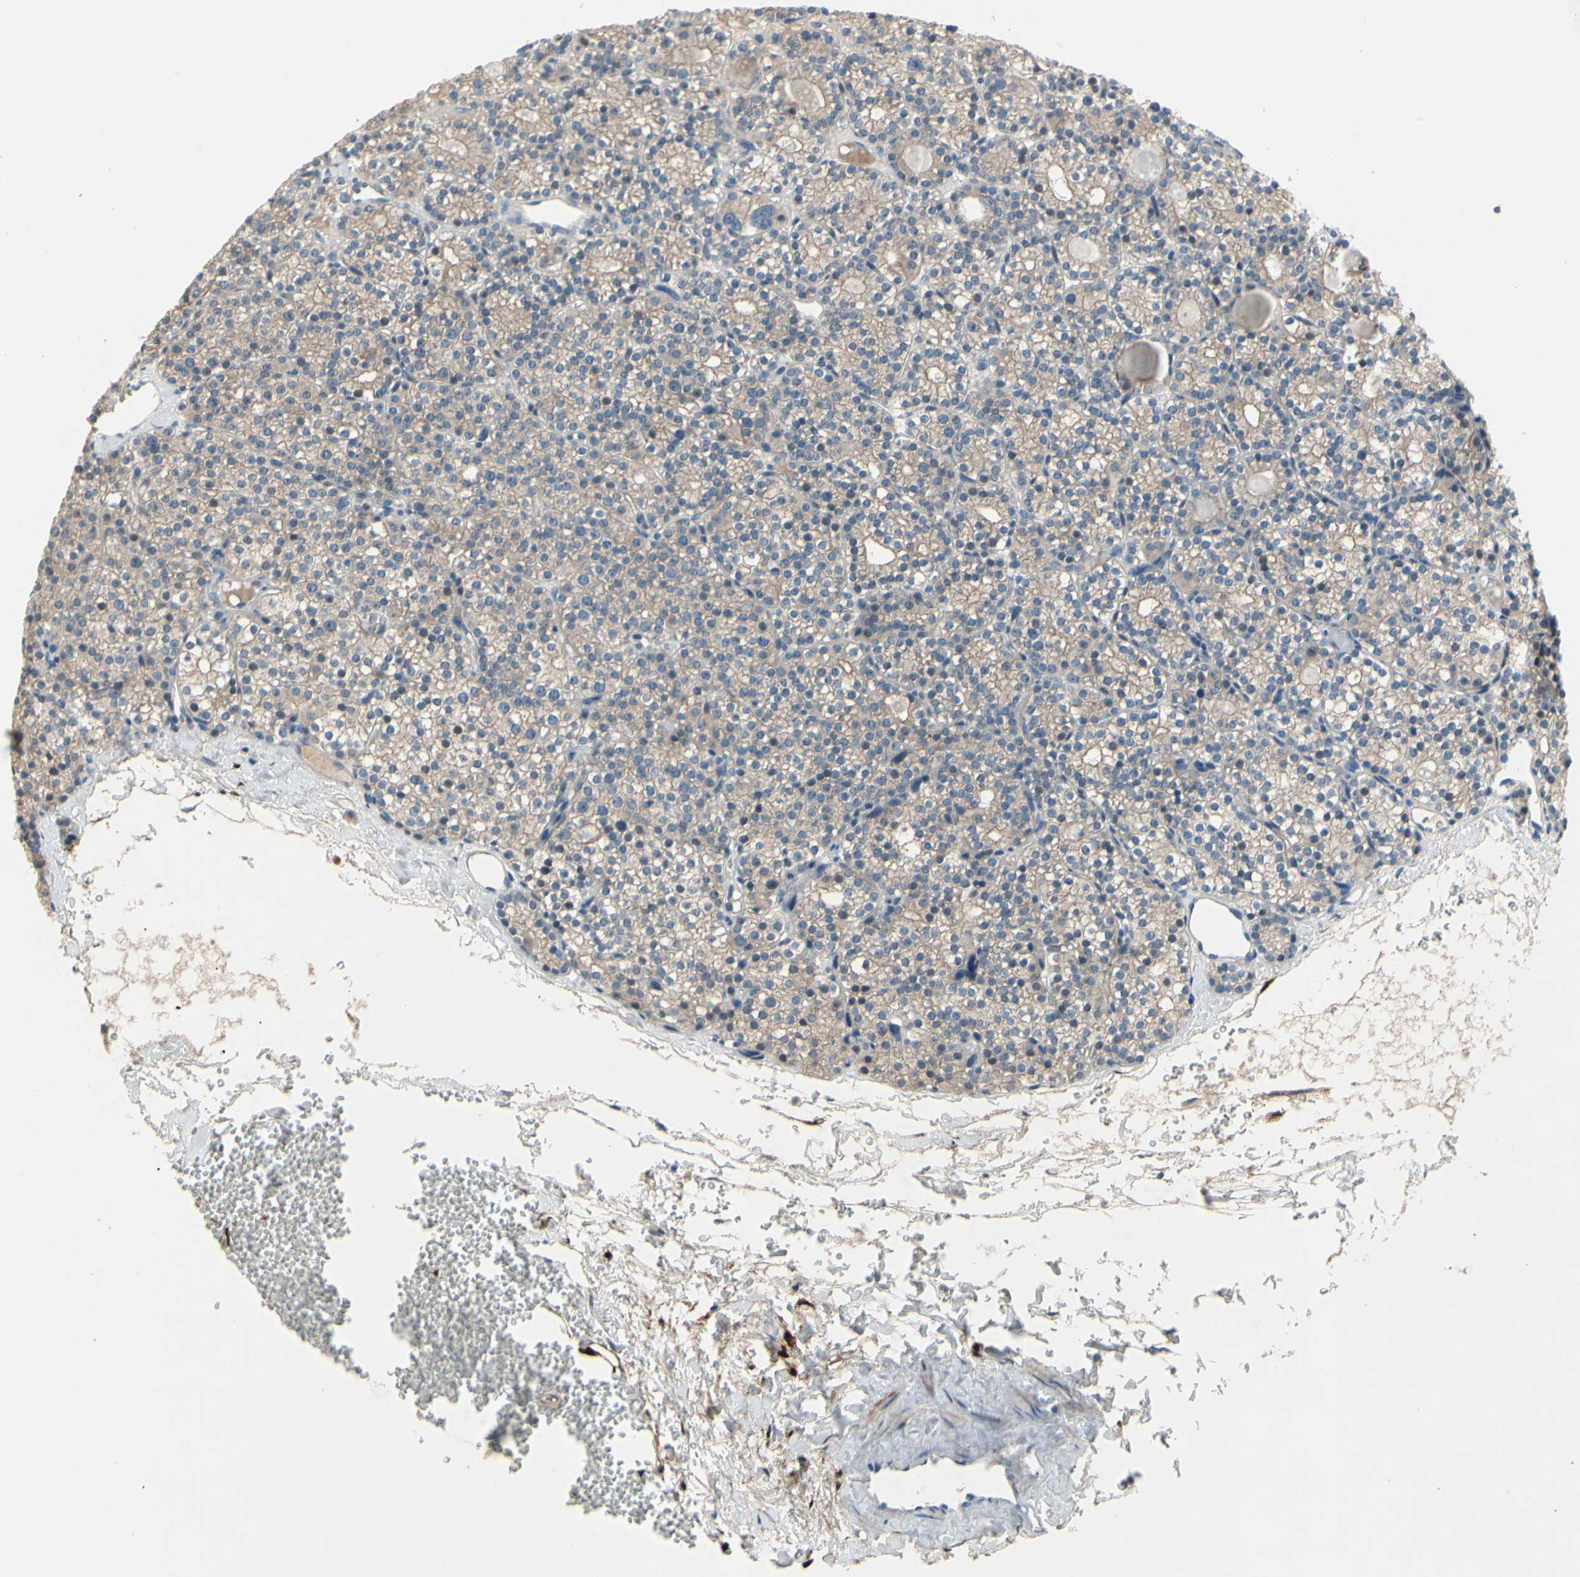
{"staining": {"intensity": "weak", "quantity": ">75%", "location": "cytoplasmic/membranous"}, "tissue": "parathyroid gland", "cell_type": "Glandular cells", "image_type": "normal", "snomed": [{"axis": "morphology", "description": "Normal tissue, NOS"}, {"axis": "topography", "description": "Parathyroid gland"}], "caption": "Parathyroid gland stained with DAB (3,3'-diaminobenzidine) IHC displays low levels of weak cytoplasmic/membranous expression in about >75% of glandular cells. Nuclei are stained in blue.", "gene": "ICAM5", "patient": {"sex": "female", "age": 64}}